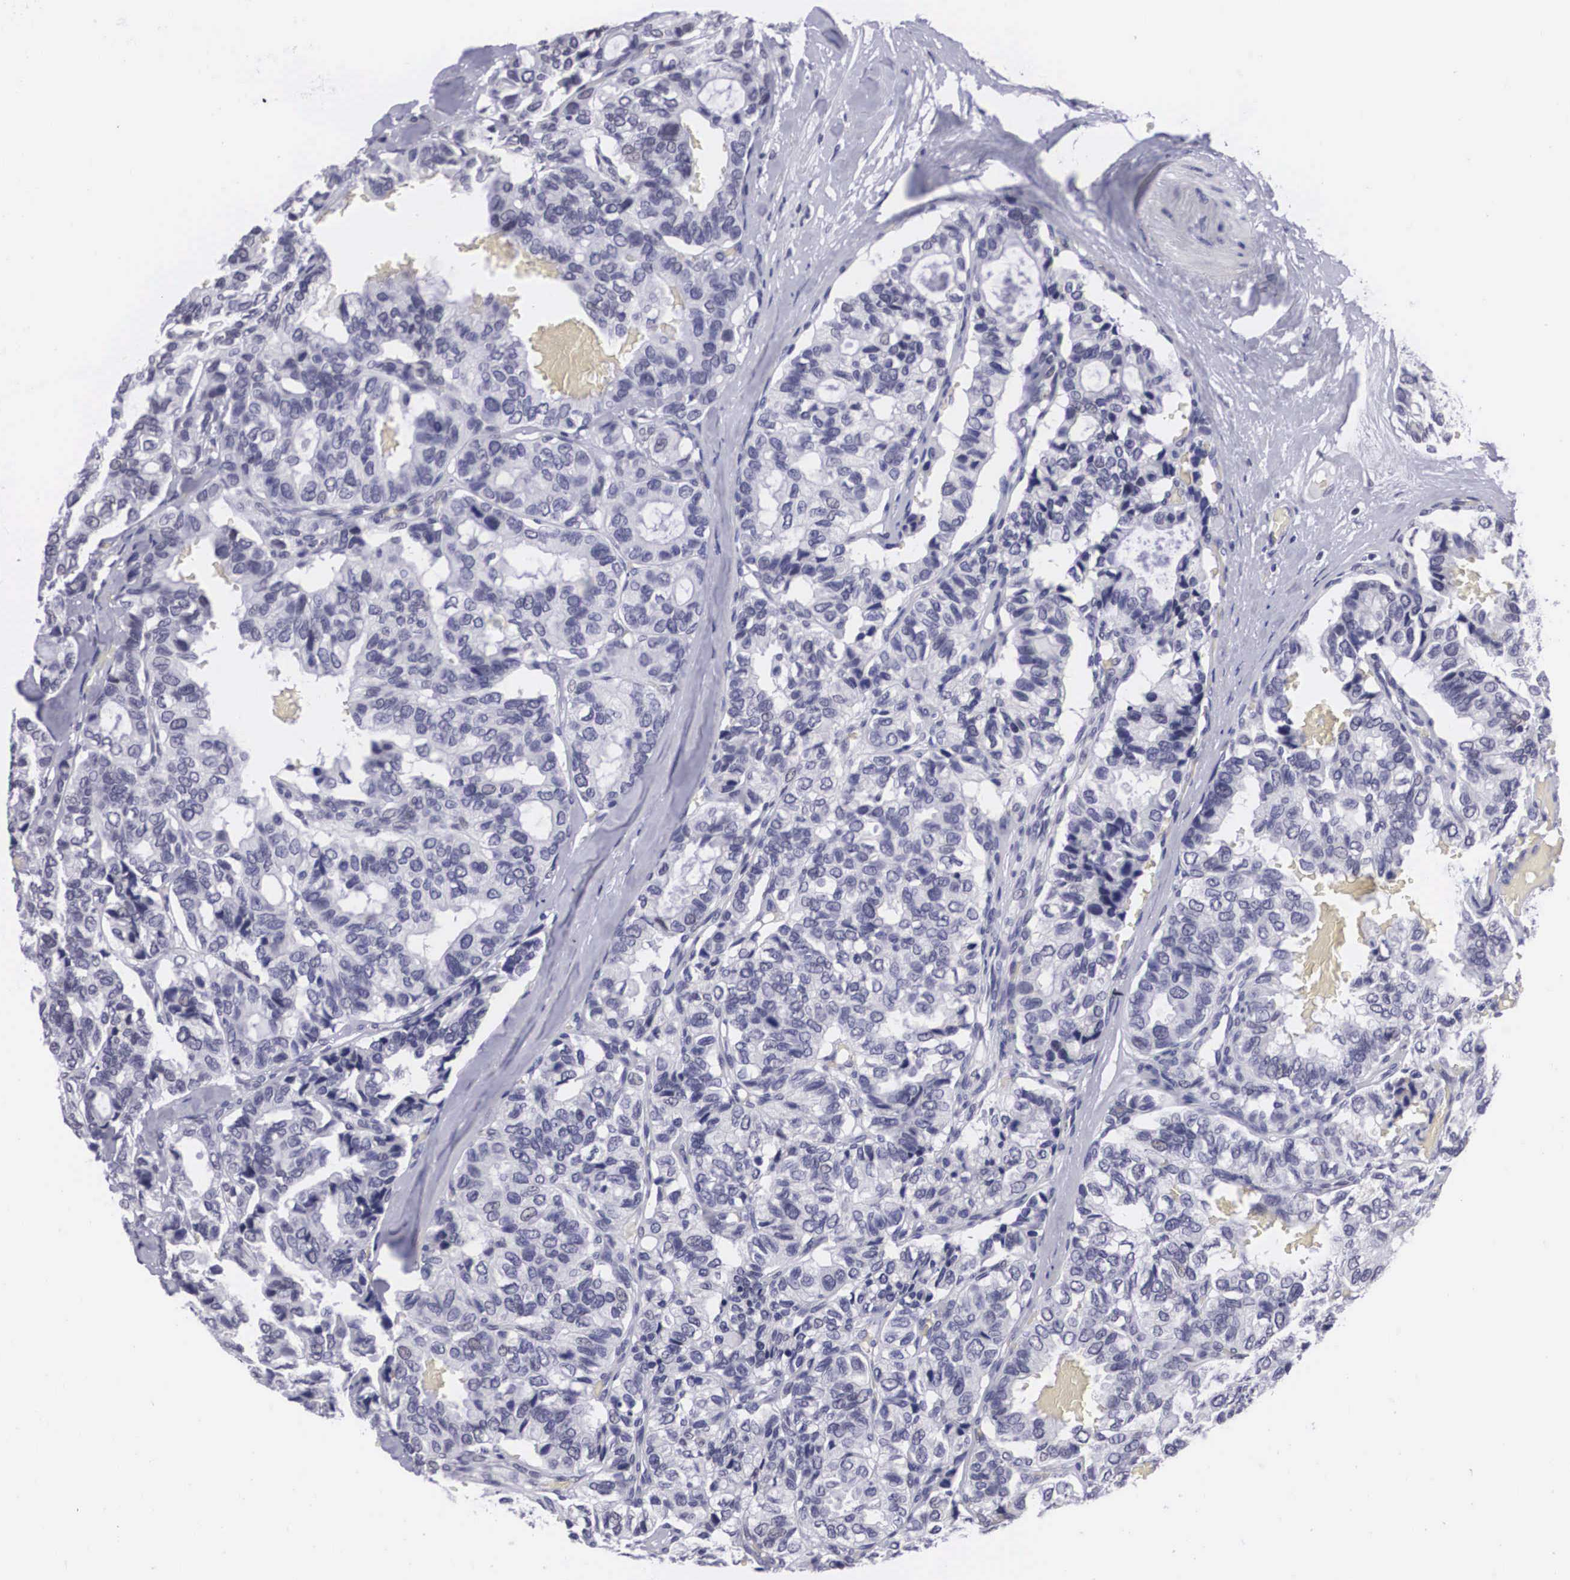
{"staining": {"intensity": "negative", "quantity": "none", "location": "none"}, "tissue": "breast cancer", "cell_type": "Tumor cells", "image_type": "cancer", "snomed": [{"axis": "morphology", "description": "Duct carcinoma"}, {"axis": "topography", "description": "Breast"}], "caption": "This is a histopathology image of immunohistochemistry (IHC) staining of breast intraductal carcinoma, which shows no staining in tumor cells.", "gene": "C22orf31", "patient": {"sex": "female", "age": 69}}